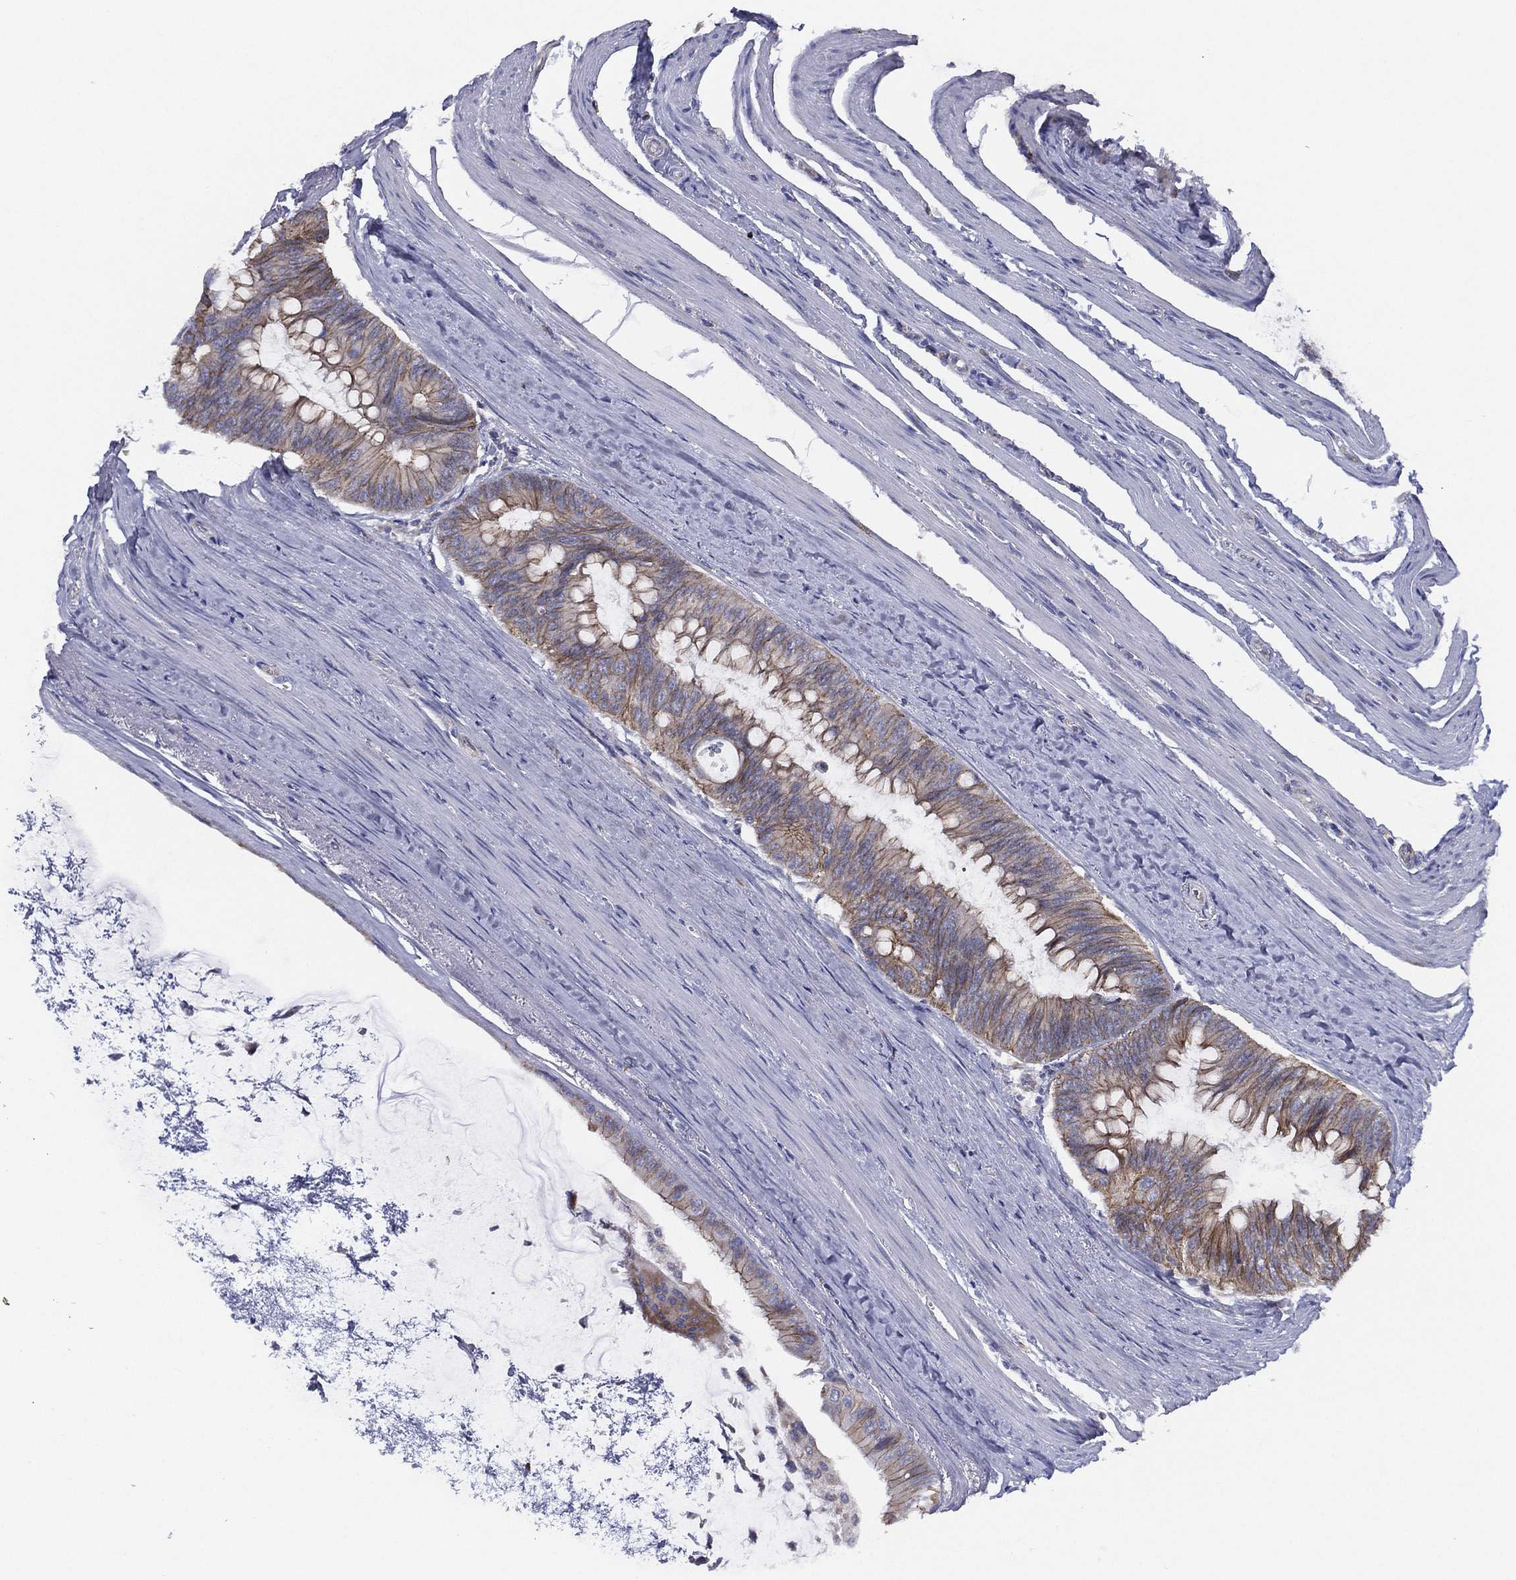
{"staining": {"intensity": "moderate", "quantity": "<25%", "location": "cytoplasmic/membranous"}, "tissue": "colorectal cancer", "cell_type": "Tumor cells", "image_type": "cancer", "snomed": [{"axis": "morphology", "description": "Normal tissue, NOS"}, {"axis": "morphology", "description": "Adenocarcinoma, NOS"}, {"axis": "topography", "description": "Colon"}], "caption": "The photomicrograph shows immunohistochemical staining of colorectal cancer. There is moderate cytoplasmic/membranous staining is present in approximately <25% of tumor cells.", "gene": "ZNF223", "patient": {"sex": "male", "age": 65}}